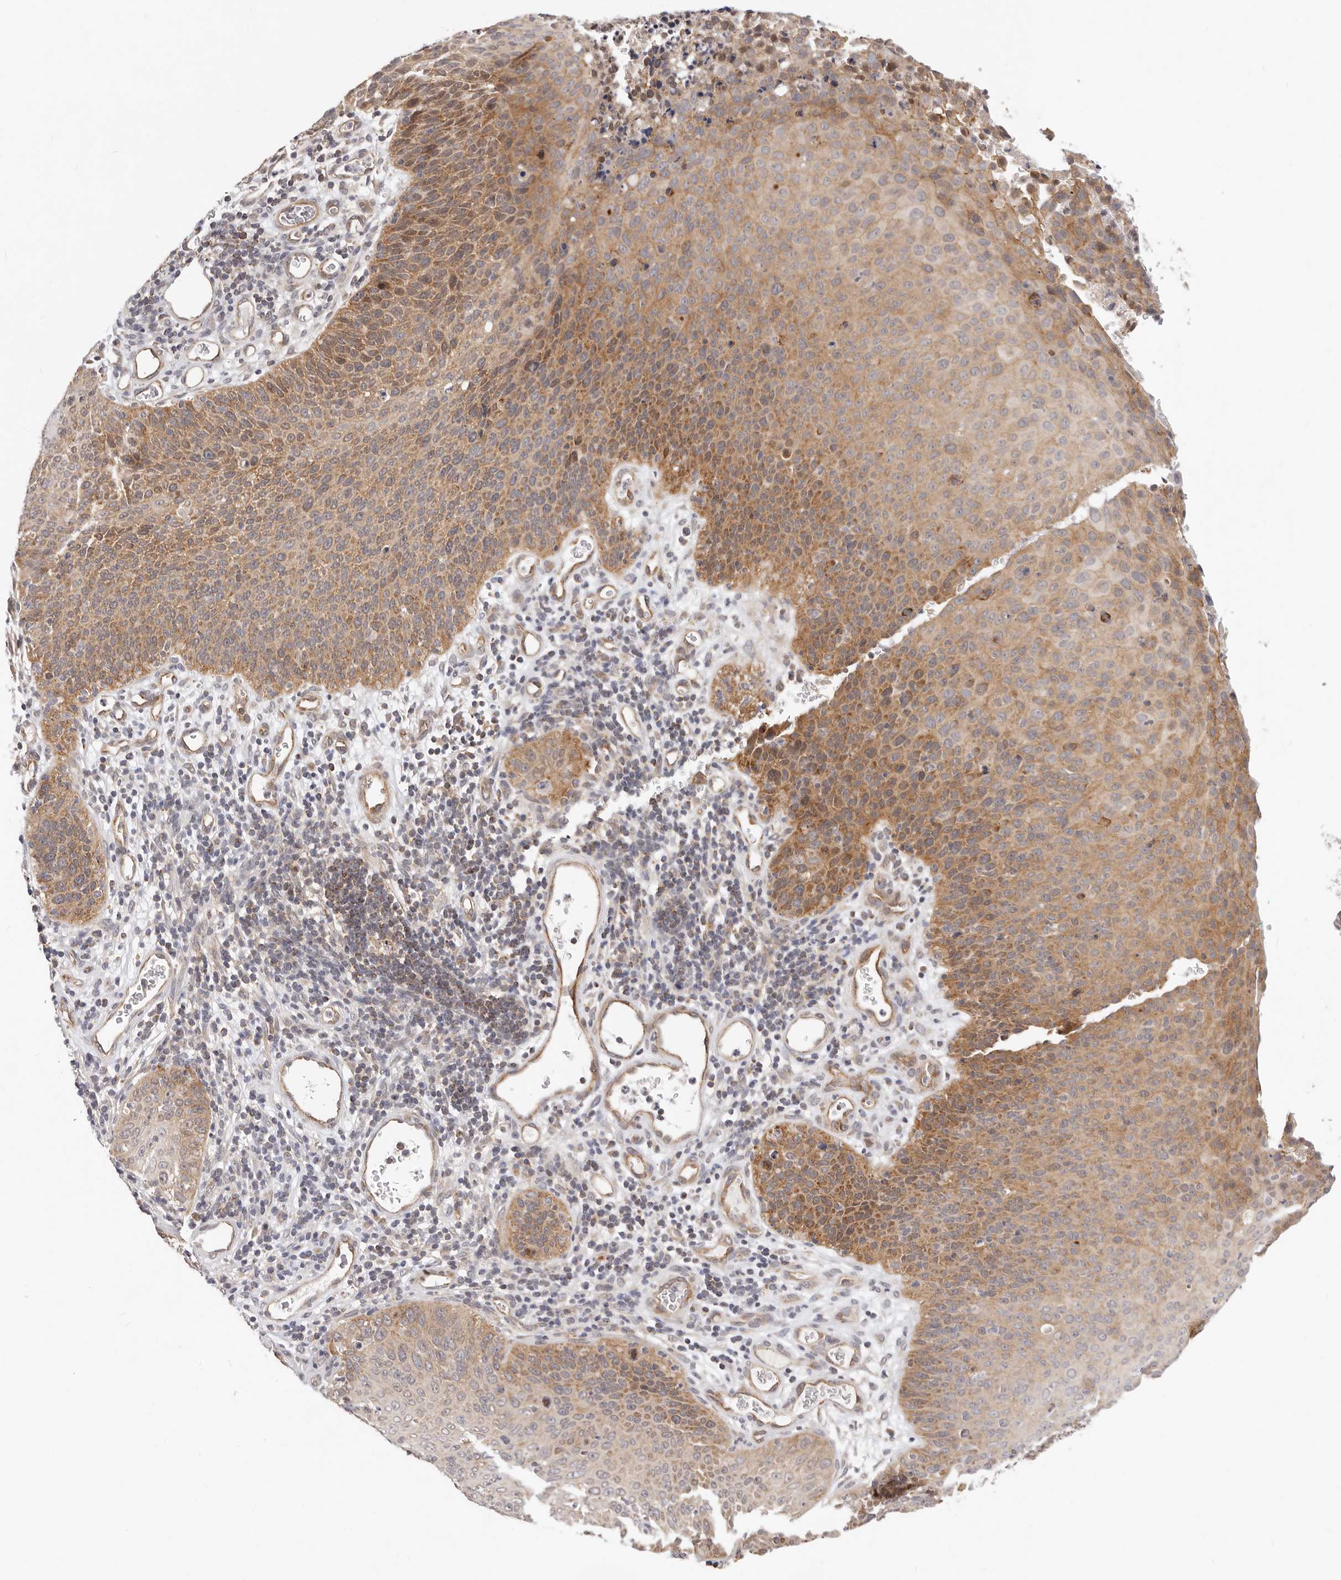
{"staining": {"intensity": "moderate", "quantity": ">75%", "location": "cytoplasmic/membranous"}, "tissue": "cervical cancer", "cell_type": "Tumor cells", "image_type": "cancer", "snomed": [{"axis": "morphology", "description": "Squamous cell carcinoma, NOS"}, {"axis": "topography", "description": "Cervix"}], "caption": "Immunohistochemistry staining of squamous cell carcinoma (cervical), which shows medium levels of moderate cytoplasmic/membranous positivity in about >75% of tumor cells indicating moderate cytoplasmic/membranous protein positivity. The staining was performed using DAB (3,3'-diaminobenzidine) (brown) for protein detection and nuclei were counterstained in hematoxylin (blue).", "gene": "USP49", "patient": {"sex": "female", "age": 55}}